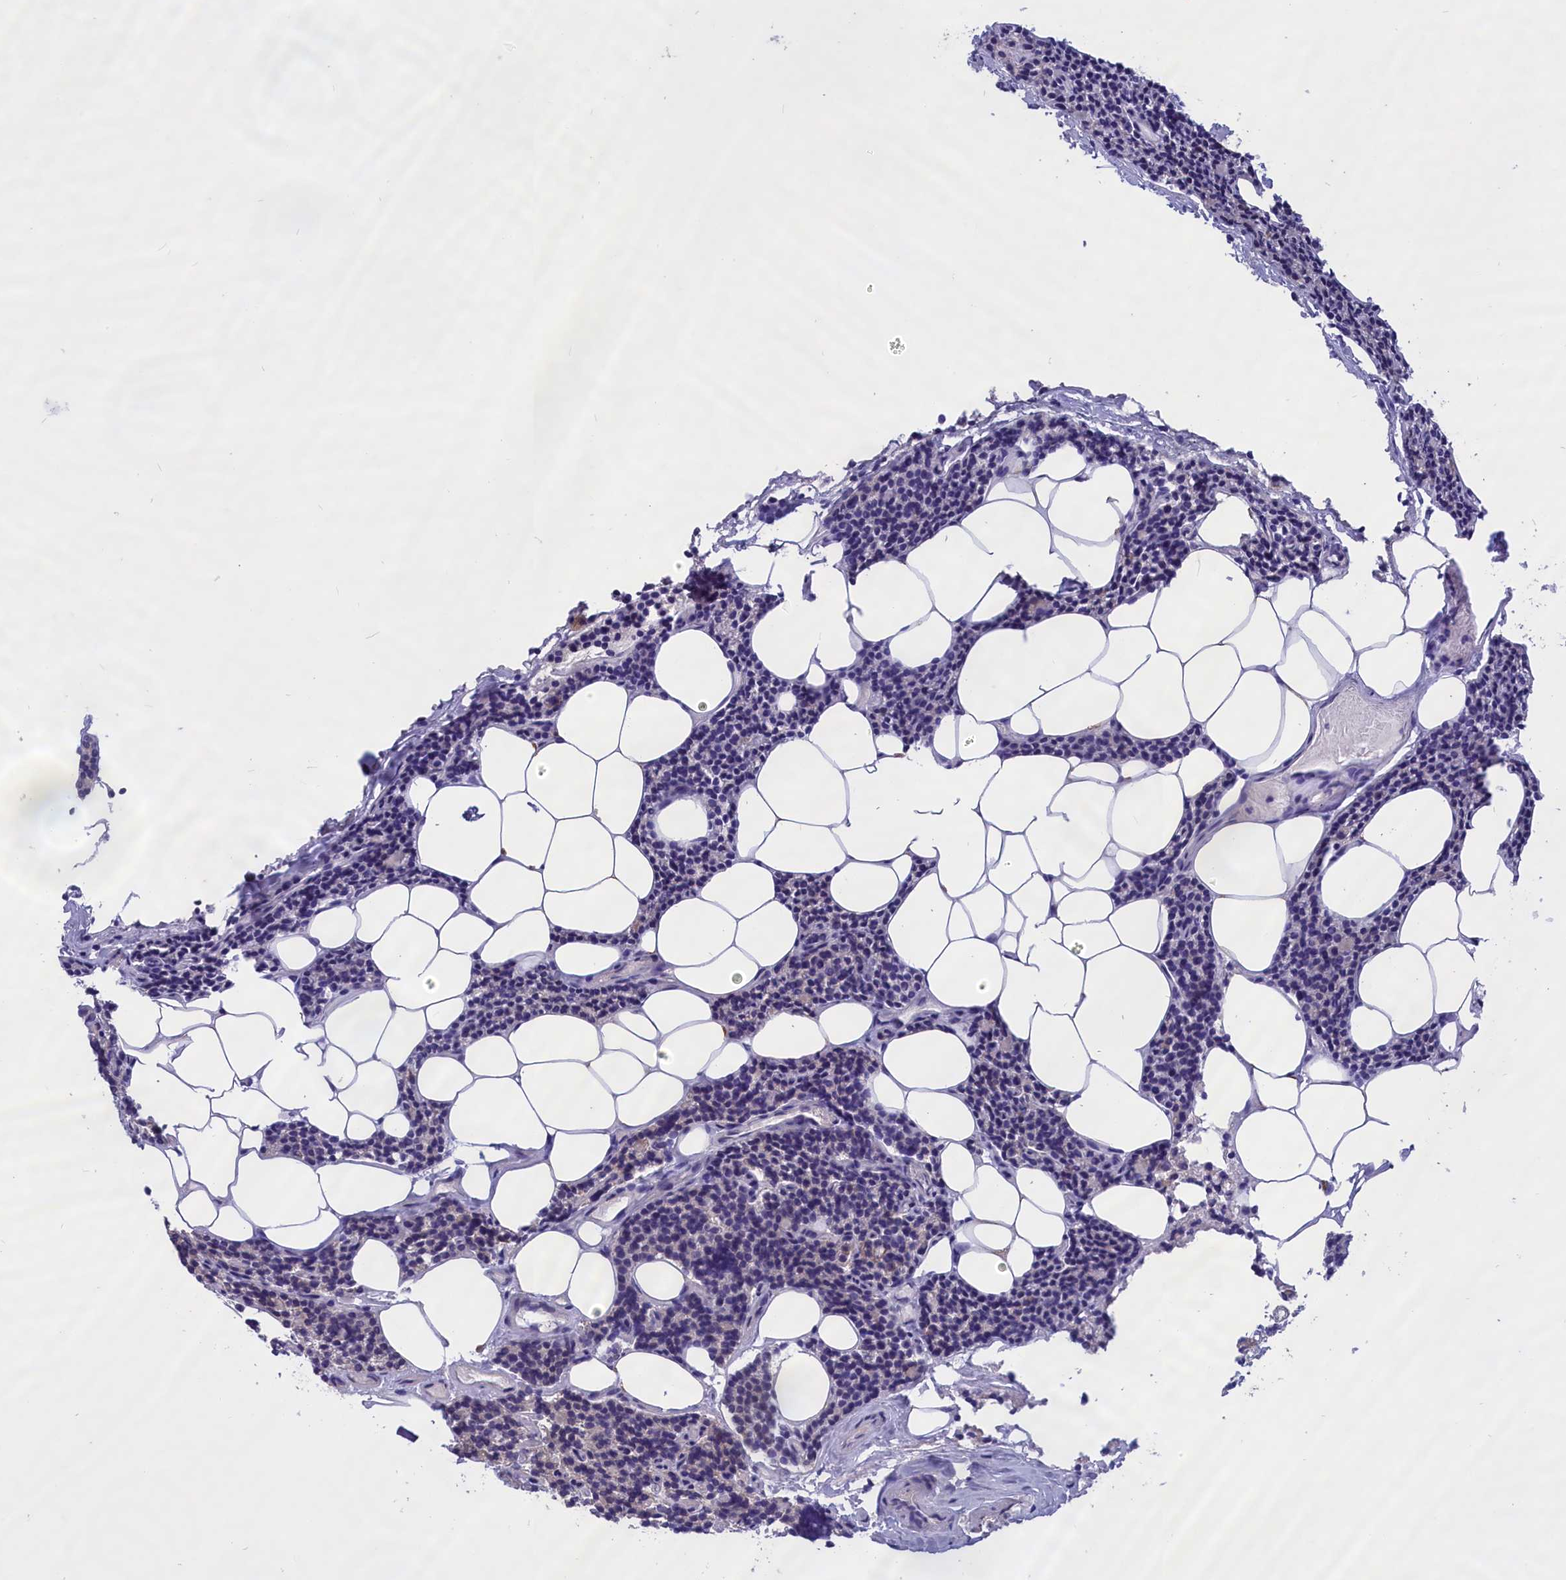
{"staining": {"intensity": "moderate", "quantity": "25%-75%", "location": "cytoplasmic/membranous"}, "tissue": "parathyroid gland", "cell_type": "Glandular cells", "image_type": "normal", "snomed": [{"axis": "morphology", "description": "Normal tissue, NOS"}, {"axis": "topography", "description": "Parathyroid gland"}], "caption": "Immunohistochemistry (IHC) of benign human parathyroid gland exhibits medium levels of moderate cytoplasmic/membranous positivity in approximately 25%-75% of glandular cells.", "gene": "AMDHD2", "patient": {"sex": "female", "age": 43}}